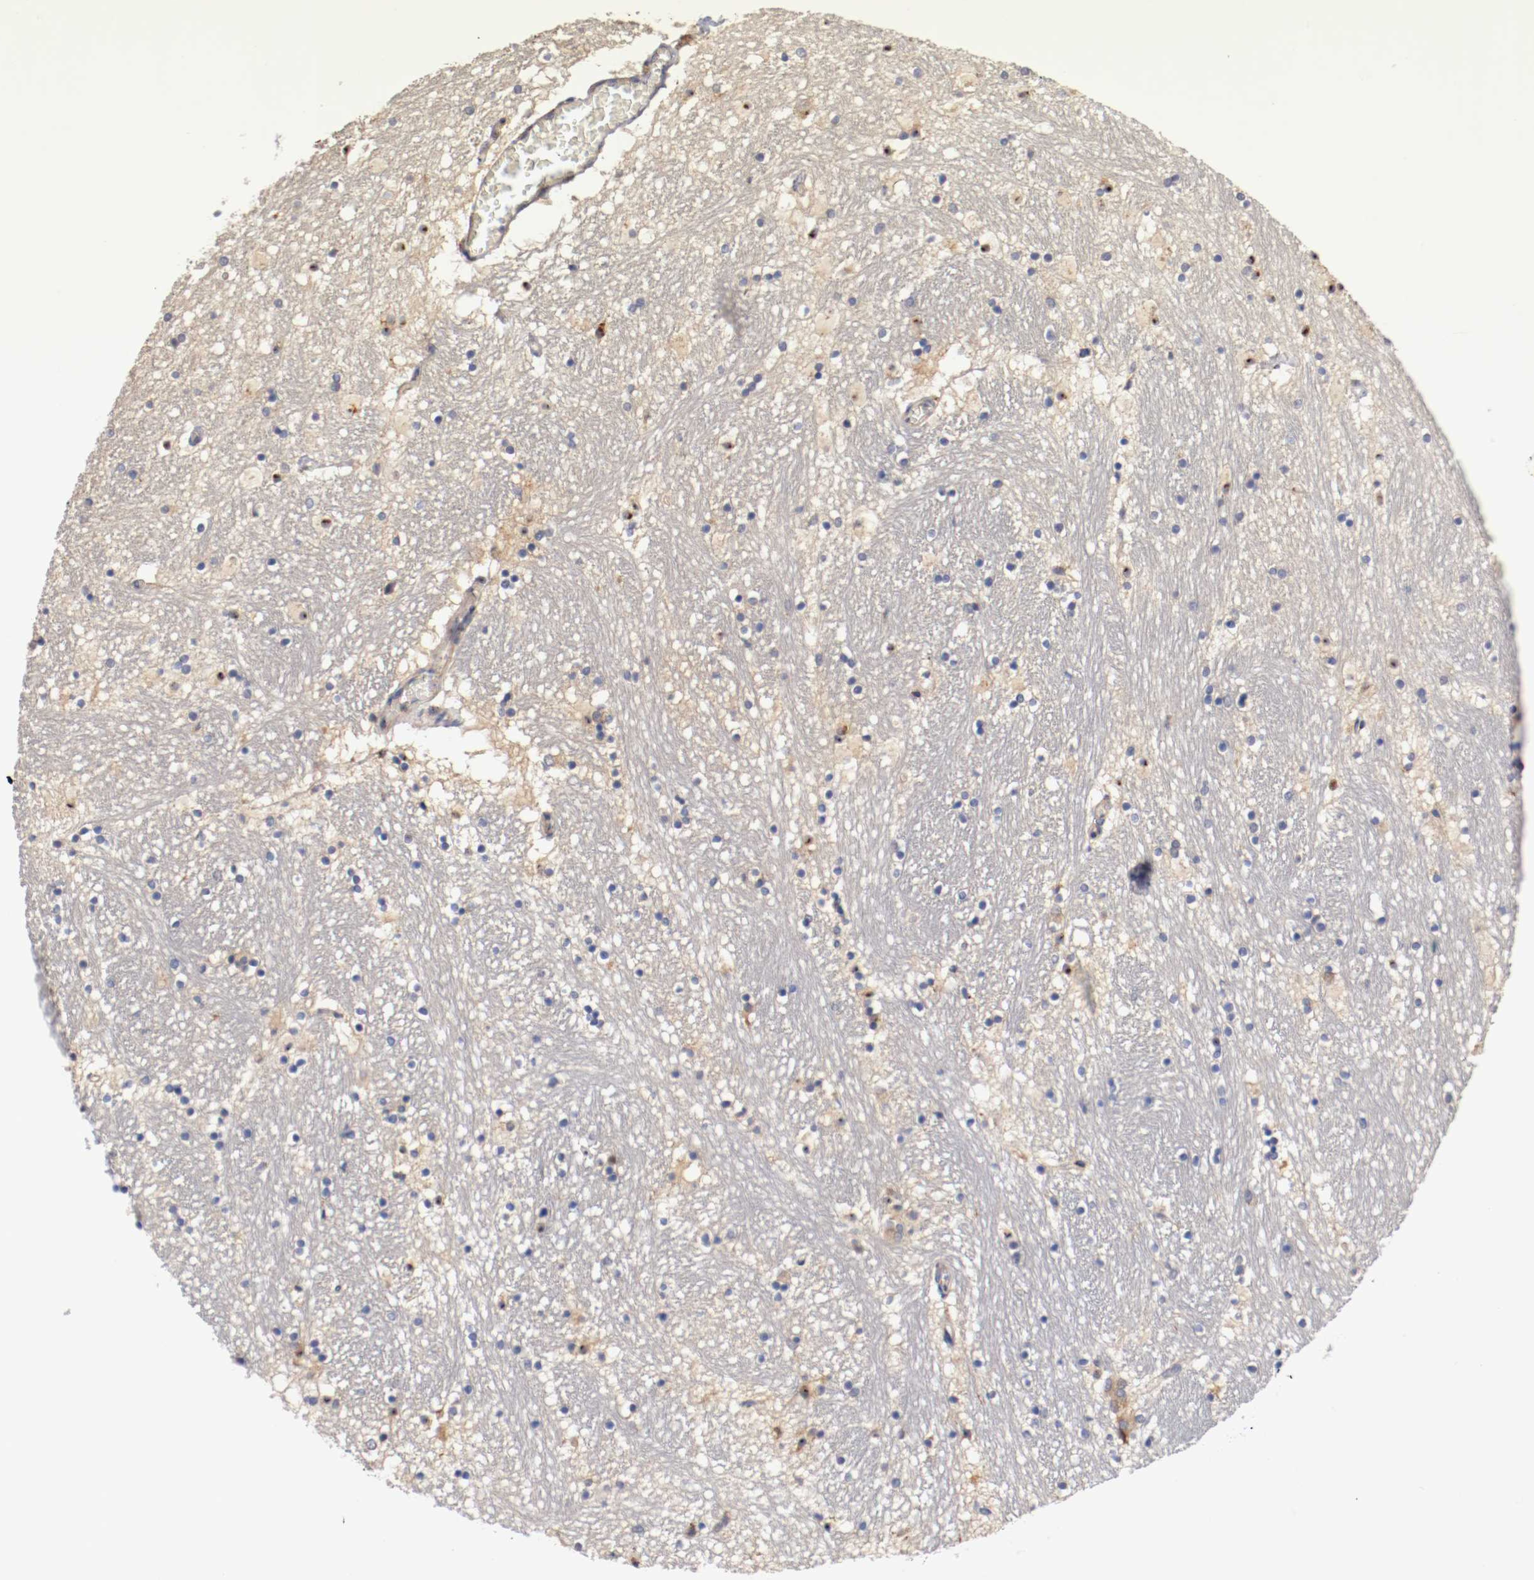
{"staining": {"intensity": "weak", "quantity": ">75%", "location": "cytoplasmic/membranous"}, "tissue": "hippocampus", "cell_type": "Glial cells", "image_type": "normal", "snomed": [{"axis": "morphology", "description": "Normal tissue, NOS"}, {"axis": "topography", "description": "Hippocampus"}], "caption": "Immunohistochemistry image of benign hippocampus stained for a protein (brown), which displays low levels of weak cytoplasmic/membranous expression in approximately >75% of glial cells.", "gene": "TNFSF12", "patient": {"sex": "male", "age": 45}}